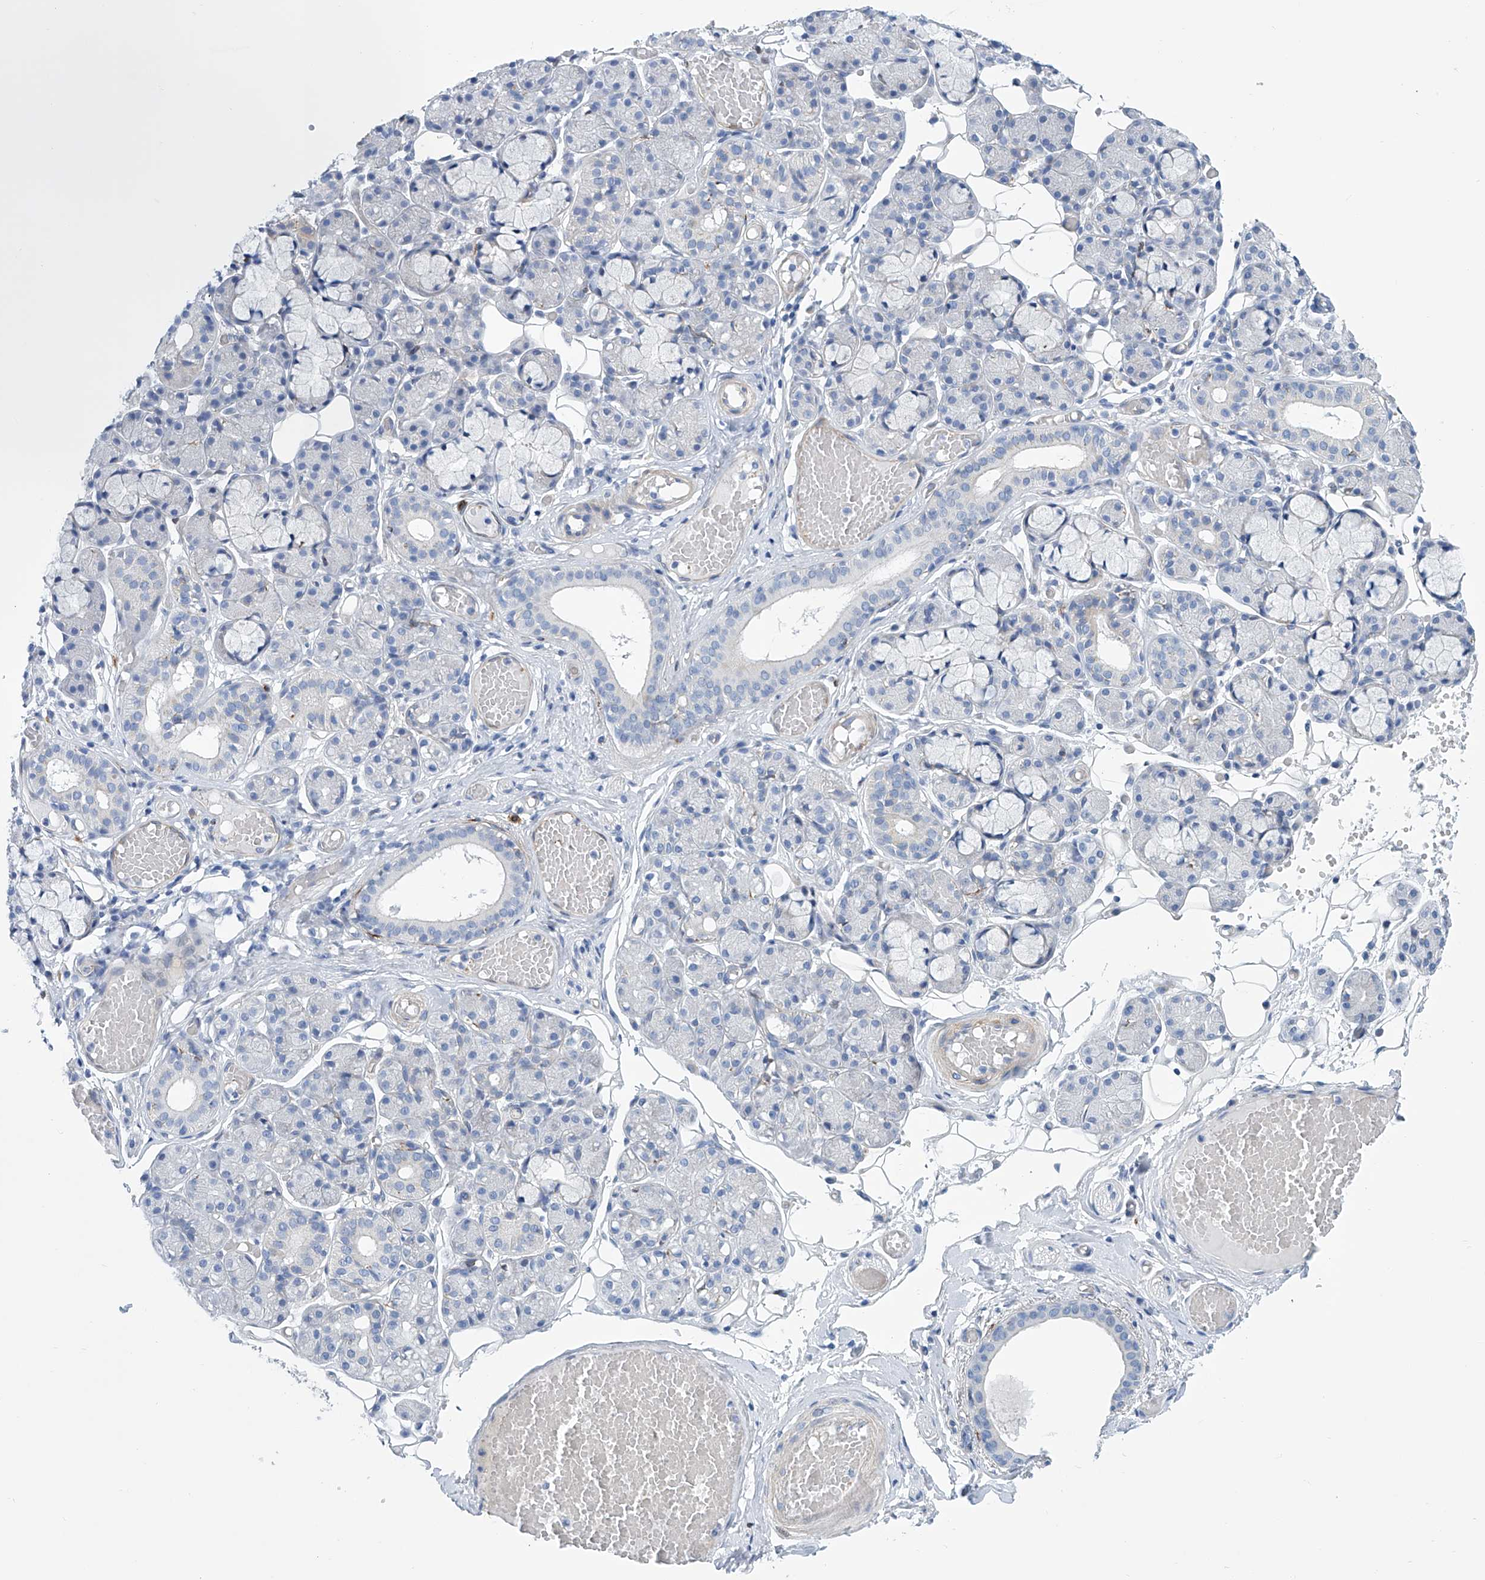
{"staining": {"intensity": "negative", "quantity": "none", "location": "none"}, "tissue": "salivary gland", "cell_type": "Glandular cells", "image_type": "normal", "snomed": [{"axis": "morphology", "description": "Normal tissue, NOS"}, {"axis": "topography", "description": "Salivary gland"}], "caption": "Immunohistochemical staining of benign human salivary gland demonstrates no significant staining in glandular cells.", "gene": "TNN", "patient": {"sex": "male", "age": 63}}